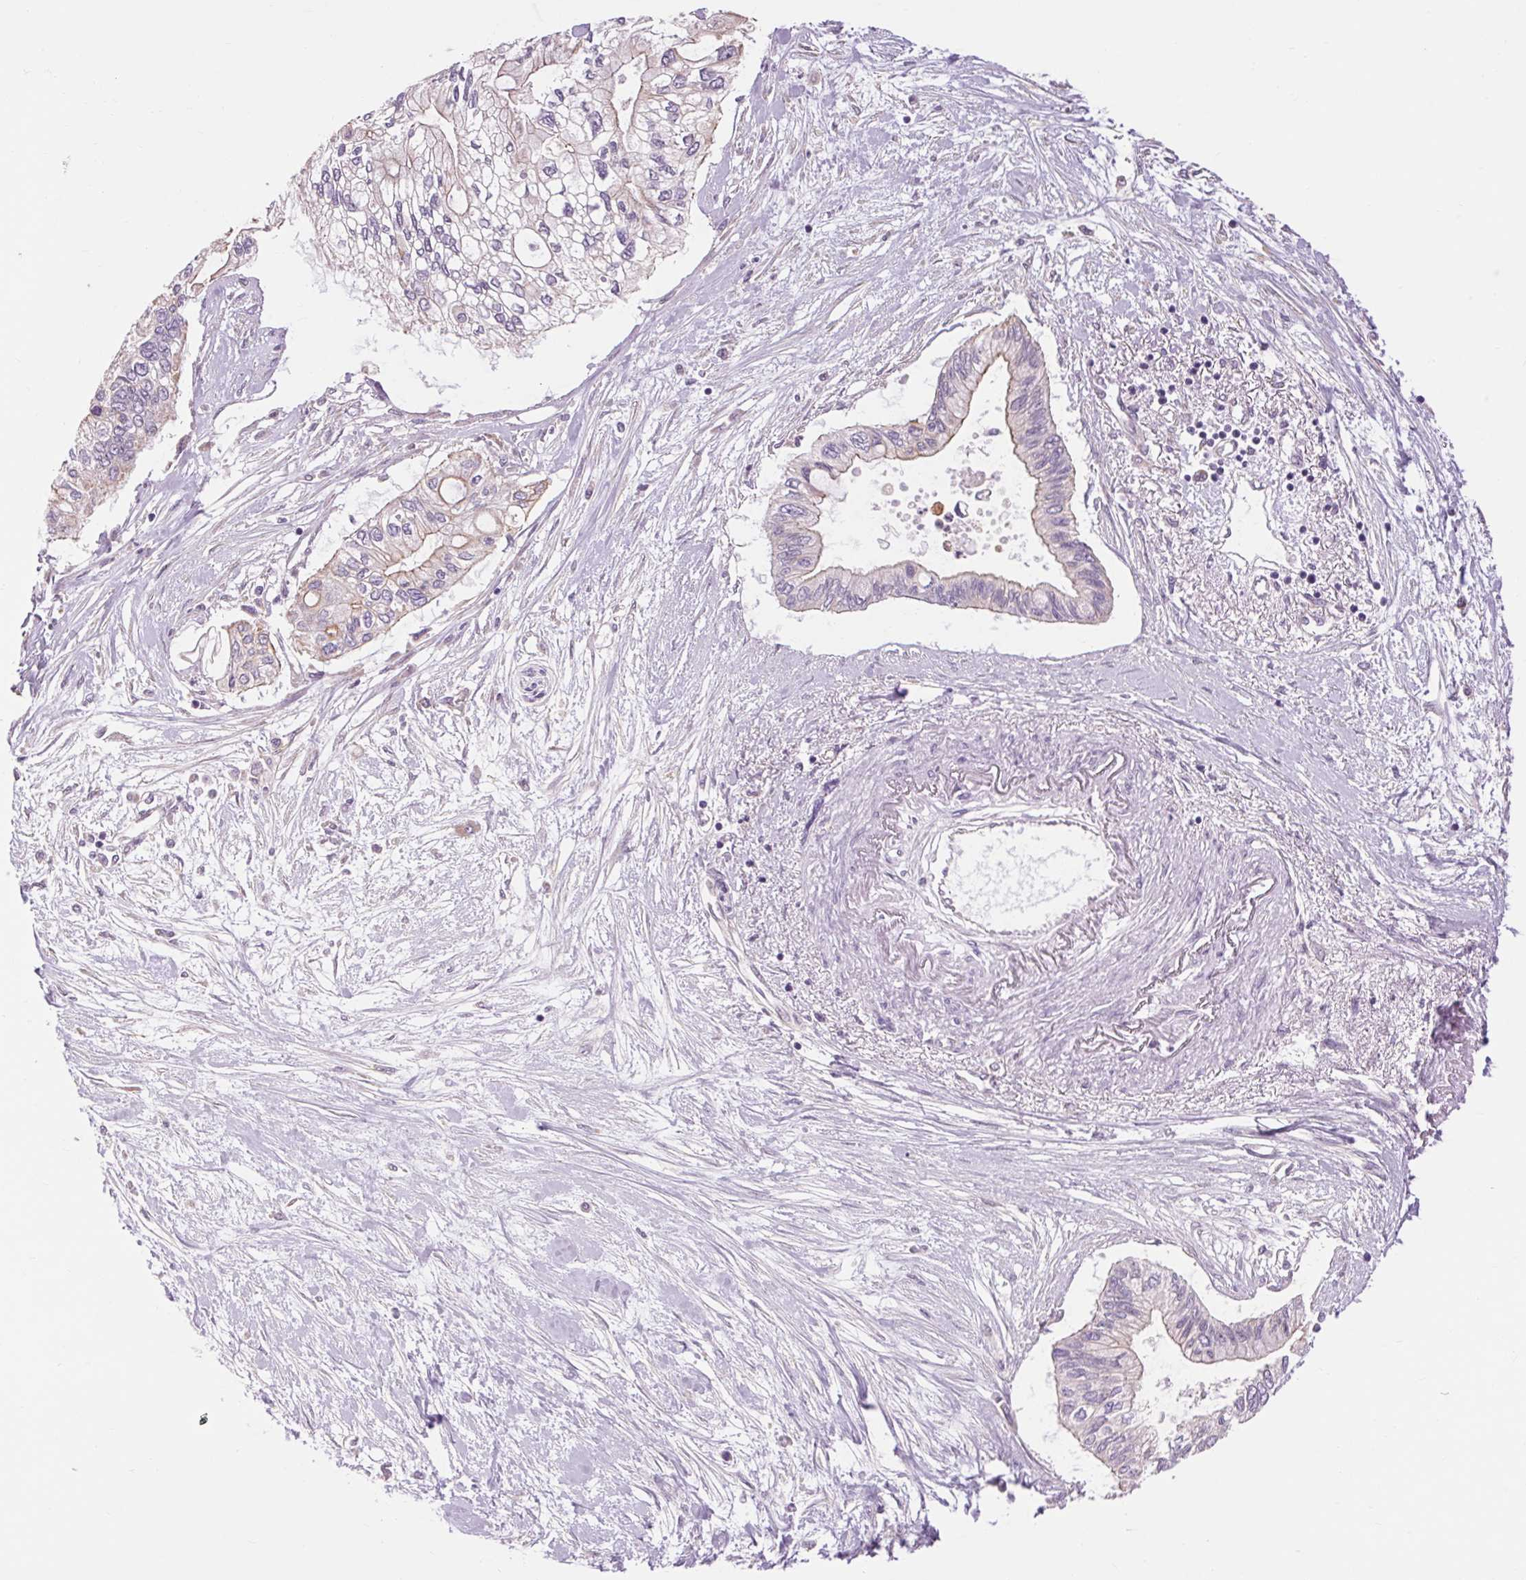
{"staining": {"intensity": "weak", "quantity": "<25%", "location": "cytoplasmic/membranous"}, "tissue": "pancreatic cancer", "cell_type": "Tumor cells", "image_type": "cancer", "snomed": [{"axis": "morphology", "description": "Adenocarcinoma, NOS"}, {"axis": "topography", "description": "Pancreas"}], "caption": "An immunohistochemistry (IHC) micrograph of pancreatic adenocarcinoma is shown. There is no staining in tumor cells of pancreatic adenocarcinoma. (Stains: DAB immunohistochemistry with hematoxylin counter stain, Microscopy: brightfield microscopy at high magnification).", "gene": "TM6SF1", "patient": {"sex": "female", "age": 77}}